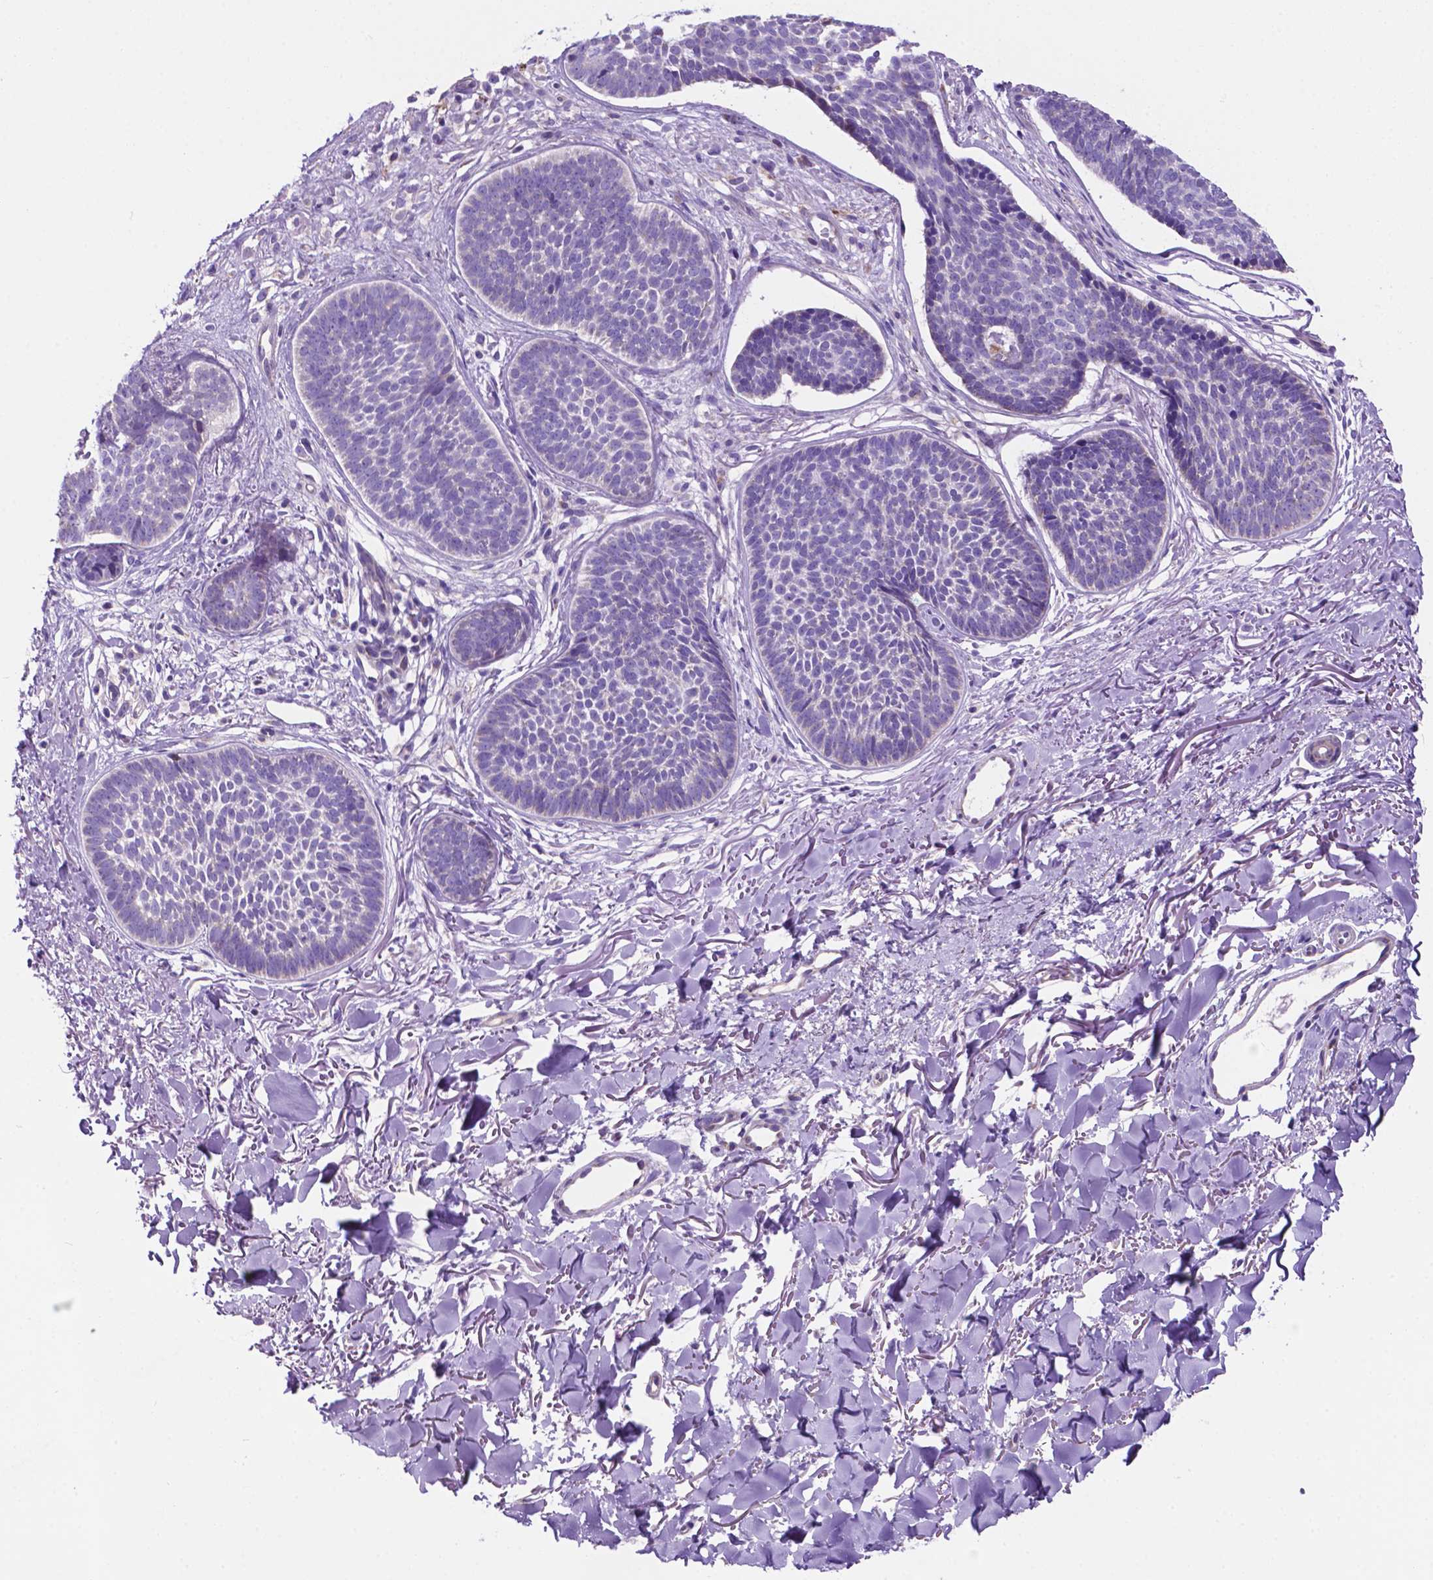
{"staining": {"intensity": "negative", "quantity": "none", "location": "none"}, "tissue": "skin cancer", "cell_type": "Tumor cells", "image_type": "cancer", "snomed": [{"axis": "morphology", "description": "Basal cell carcinoma"}, {"axis": "topography", "description": "Skin"}, {"axis": "topography", "description": "Skin of neck"}, {"axis": "topography", "description": "Skin of shoulder"}, {"axis": "topography", "description": "Skin of back"}], "caption": "Immunohistochemical staining of skin basal cell carcinoma displays no significant expression in tumor cells. (Brightfield microscopy of DAB (3,3'-diaminobenzidine) immunohistochemistry (IHC) at high magnification).", "gene": "TMEM121B", "patient": {"sex": "male", "age": 80}}